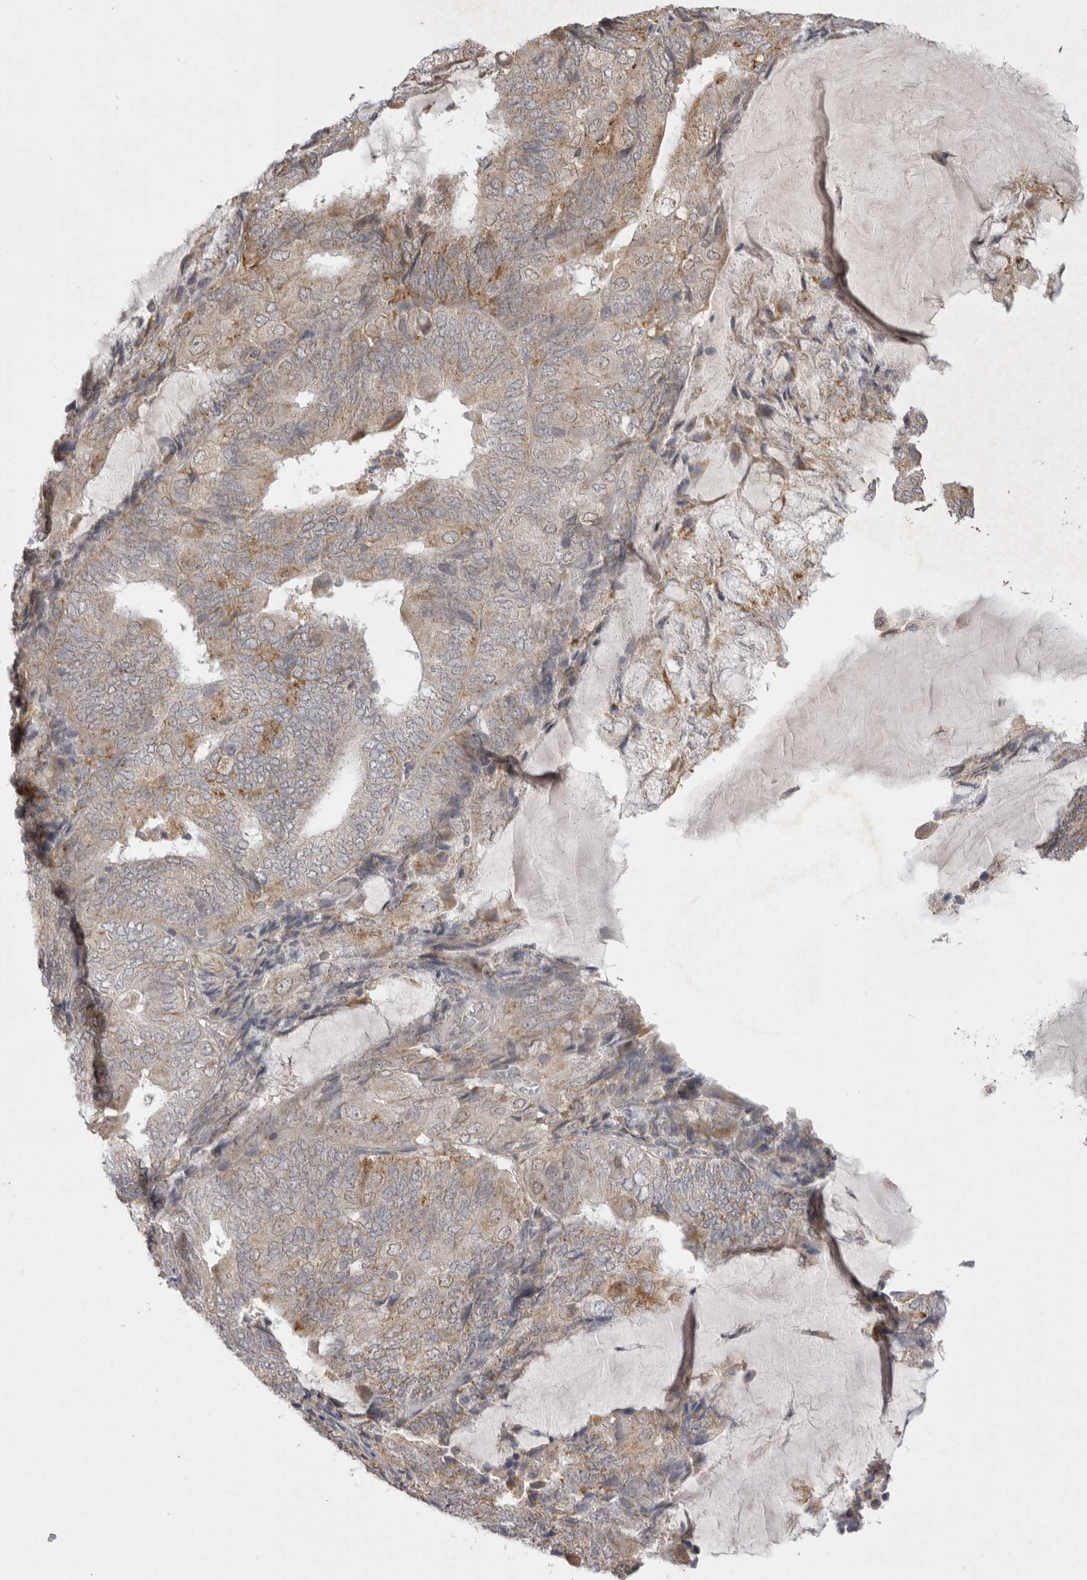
{"staining": {"intensity": "weak", "quantity": "25%-75%", "location": "cytoplasmic/membranous"}, "tissue": "endometrial cancer", "cell_type": "Tumor cells", "image_type": "cancer", "snomed": [{"axis": "morphology", "description": "Adenocarcinoma, NOS"}, {"axis": "topography", "description": "Endometrium"}], "caption": "The immunohistochemical stain highlights weak cytoplasmic/membranous expression in tumor cells of endometrial cancer (adenocarcinoma) tissue.", "gene": "TLR3", "patient": {"sex": "female", "age": 81}}